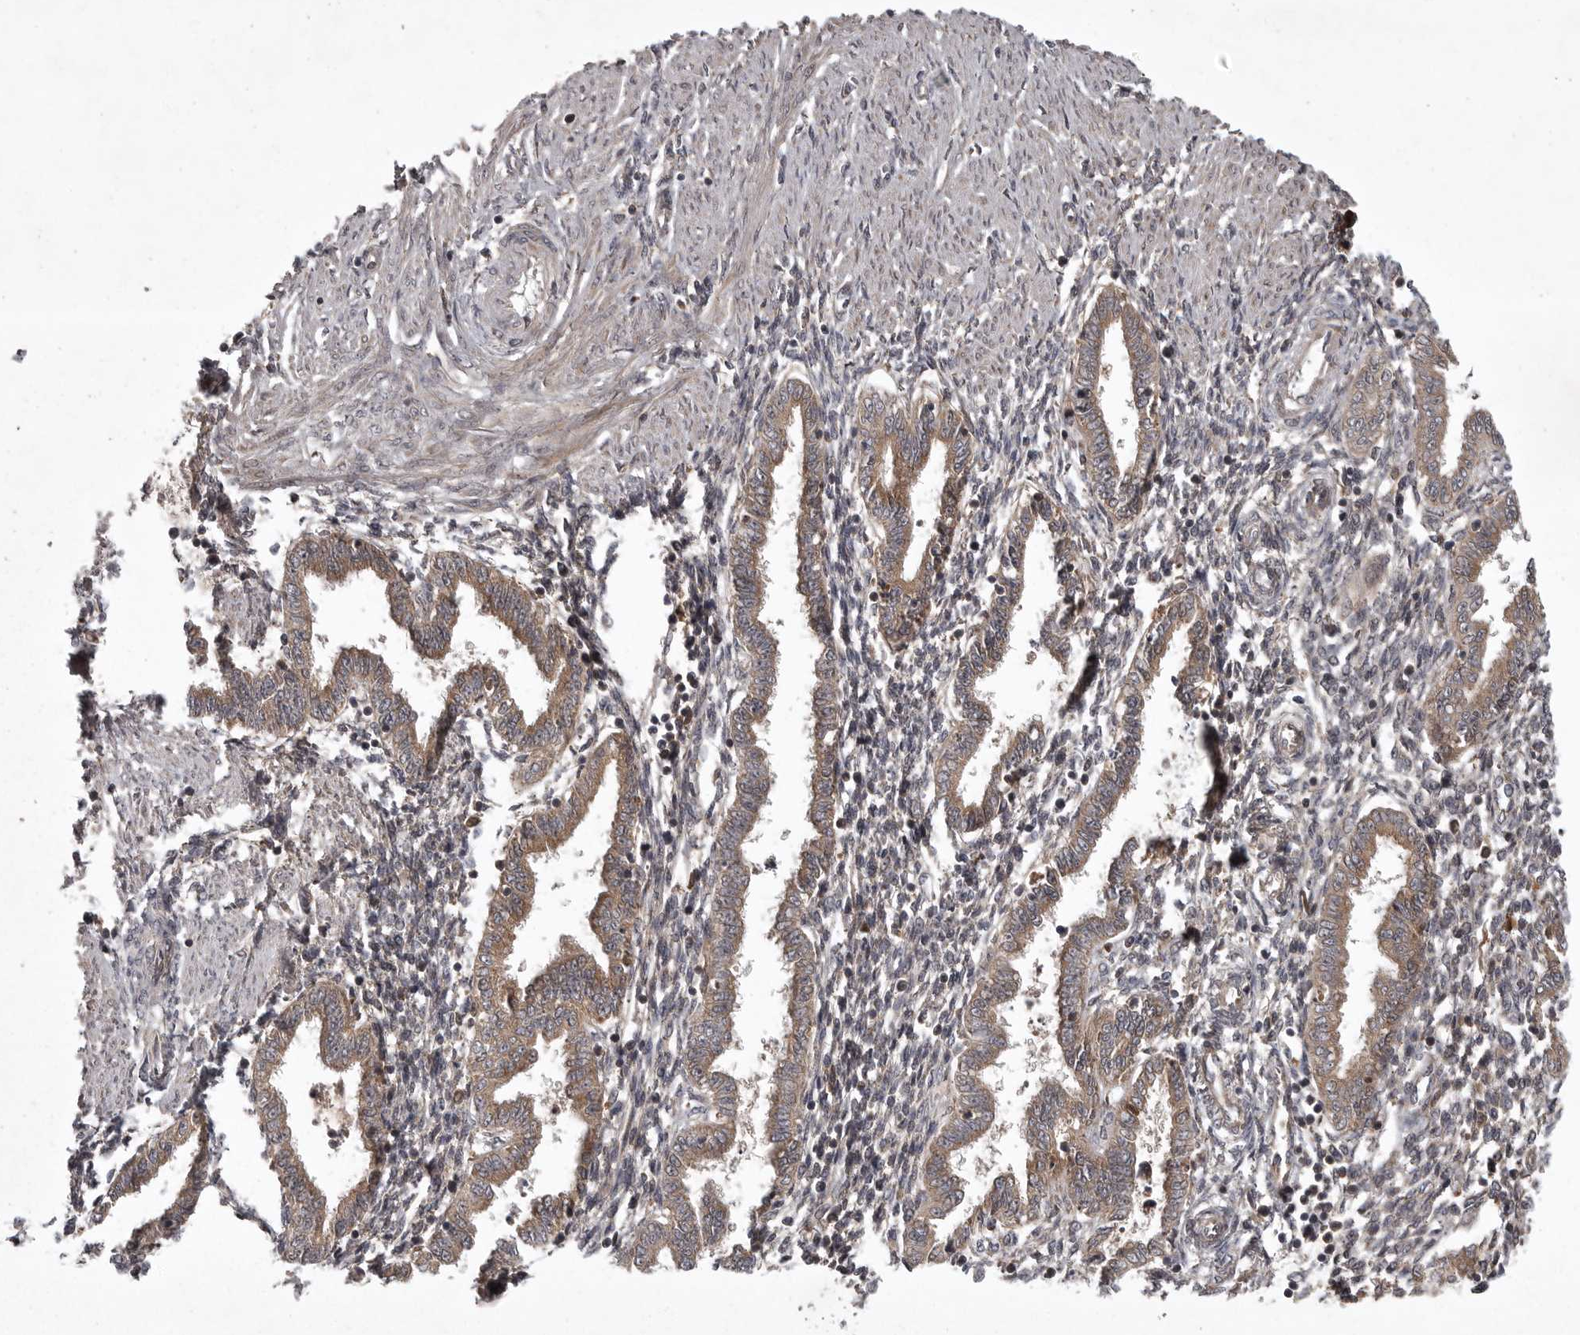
{"staining": {"intensity": "weak", "quantity": "25%-75%", "location": "cytoplasmic/membranous"}, "tissue": "endometrium", "cell_type": "Cells in endometrial stroma", "image_type": "normal", "snomed": [{"axis": "morphology", "description": "Normal tissue, NOS"}, {"axis": "topography", "description": "Endometrium"}], "caption": "Protein staining exhibits weak cytoplasmic/membranous staining in approximately 25%-75% of cells in endometrial stroma in unremarkable endometrium. (Brightfield microscopy of DAB IHC at high magnification).", "gene": "GPR31", "patient": {"sex": "female", "age": 33}}